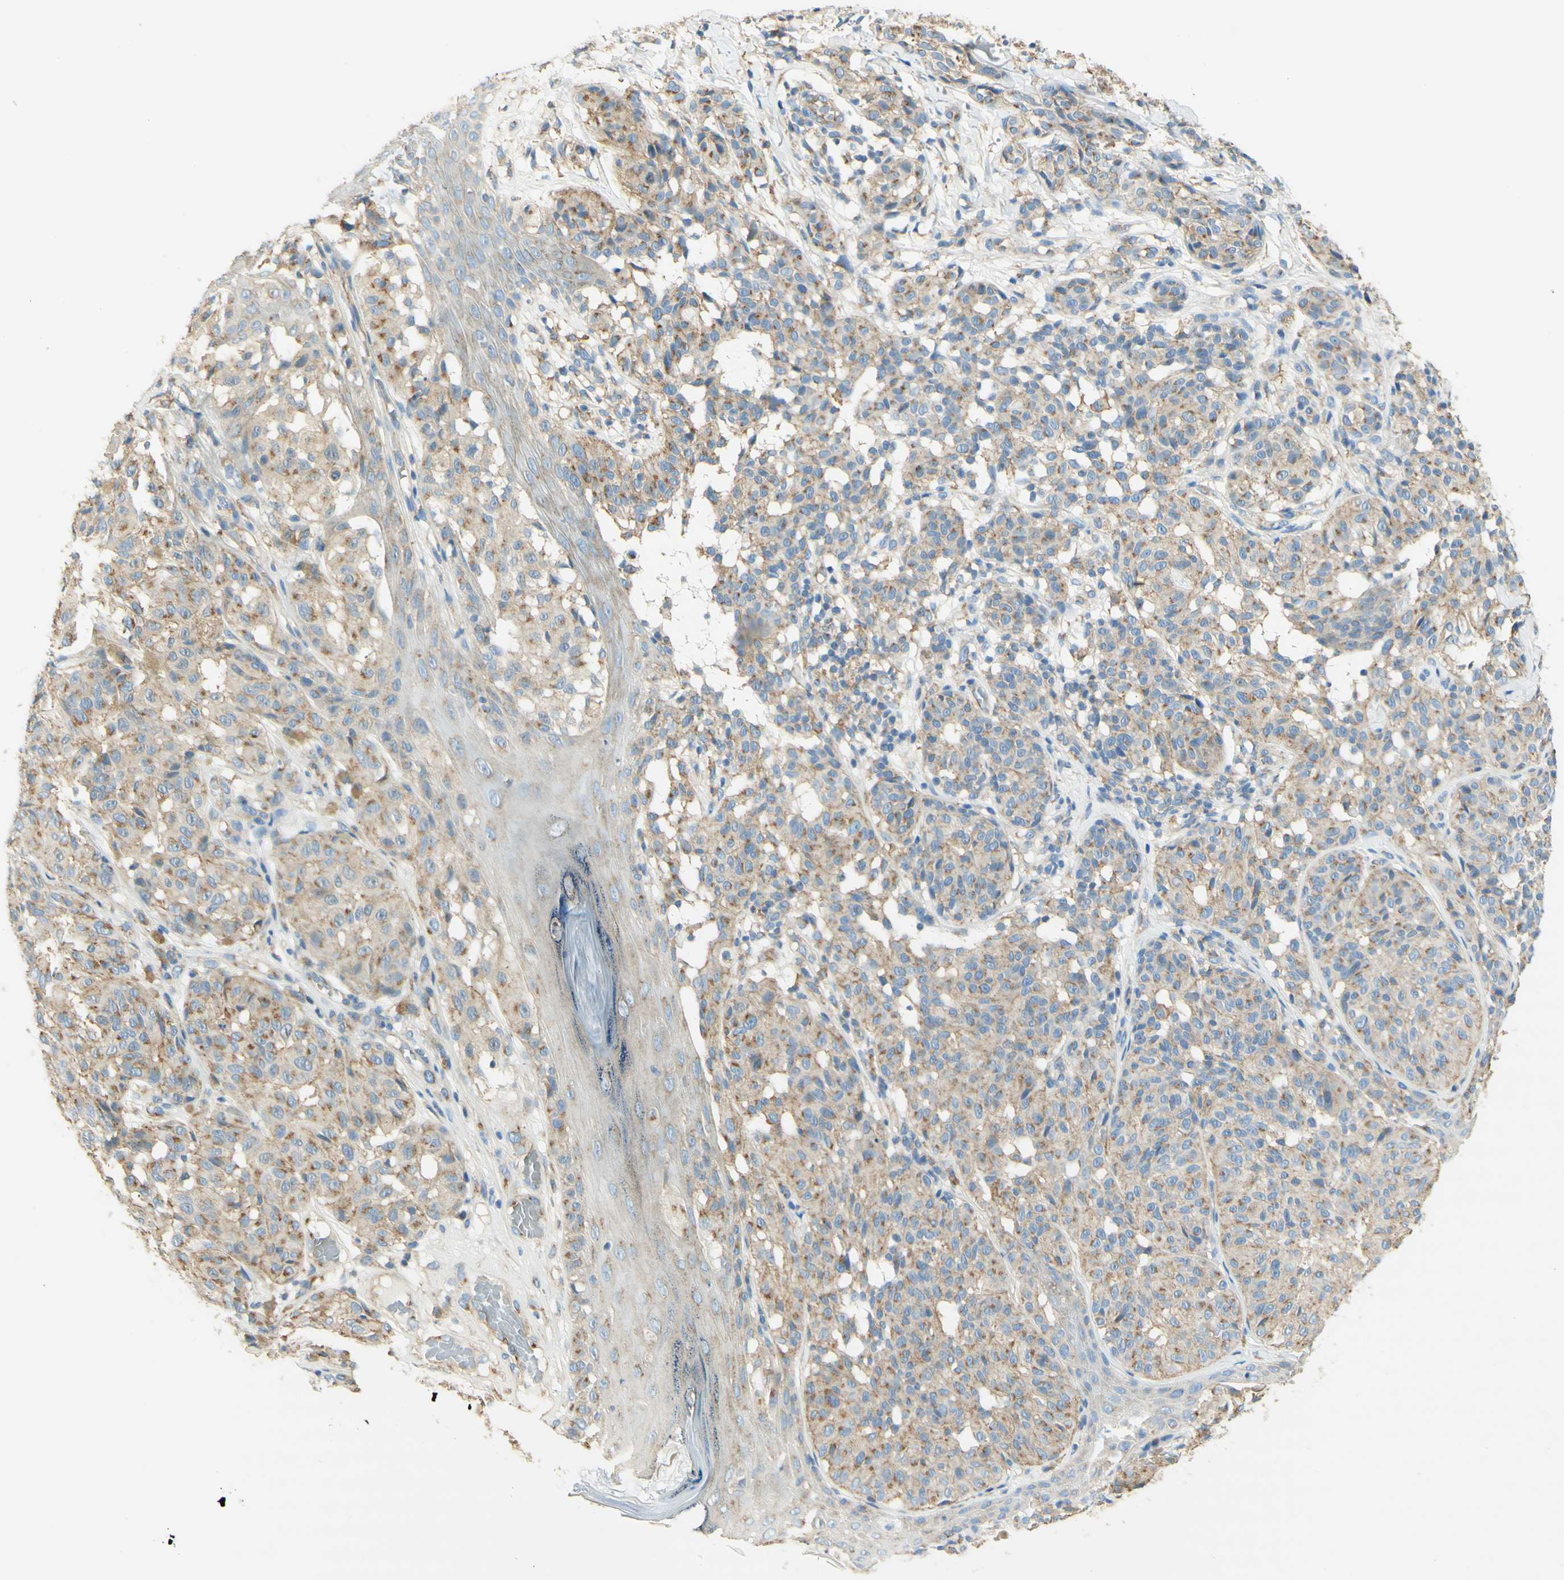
{"staining": {"intensity": "weak", "quantity": ">75%", "location": "cytoplasmic/membranous"}, "tissue": "melanoma", "cell_type": "Tumor cells", "image_type": "cancer", "snomed": [{"axis": "morphology", "description": "Malignant melanoma, NOS"}, {"axis": "topography", "description": "Skin"}], "caption": "An immunohistochemistry image of neoplastic tissue is shown. Protein staining in brown highlights weak cytoplasmic/membranous positivity in malignant melanoma within tumor cells.", "gene": "CLTC", "patient": {"sex": "female", "age": 46}}